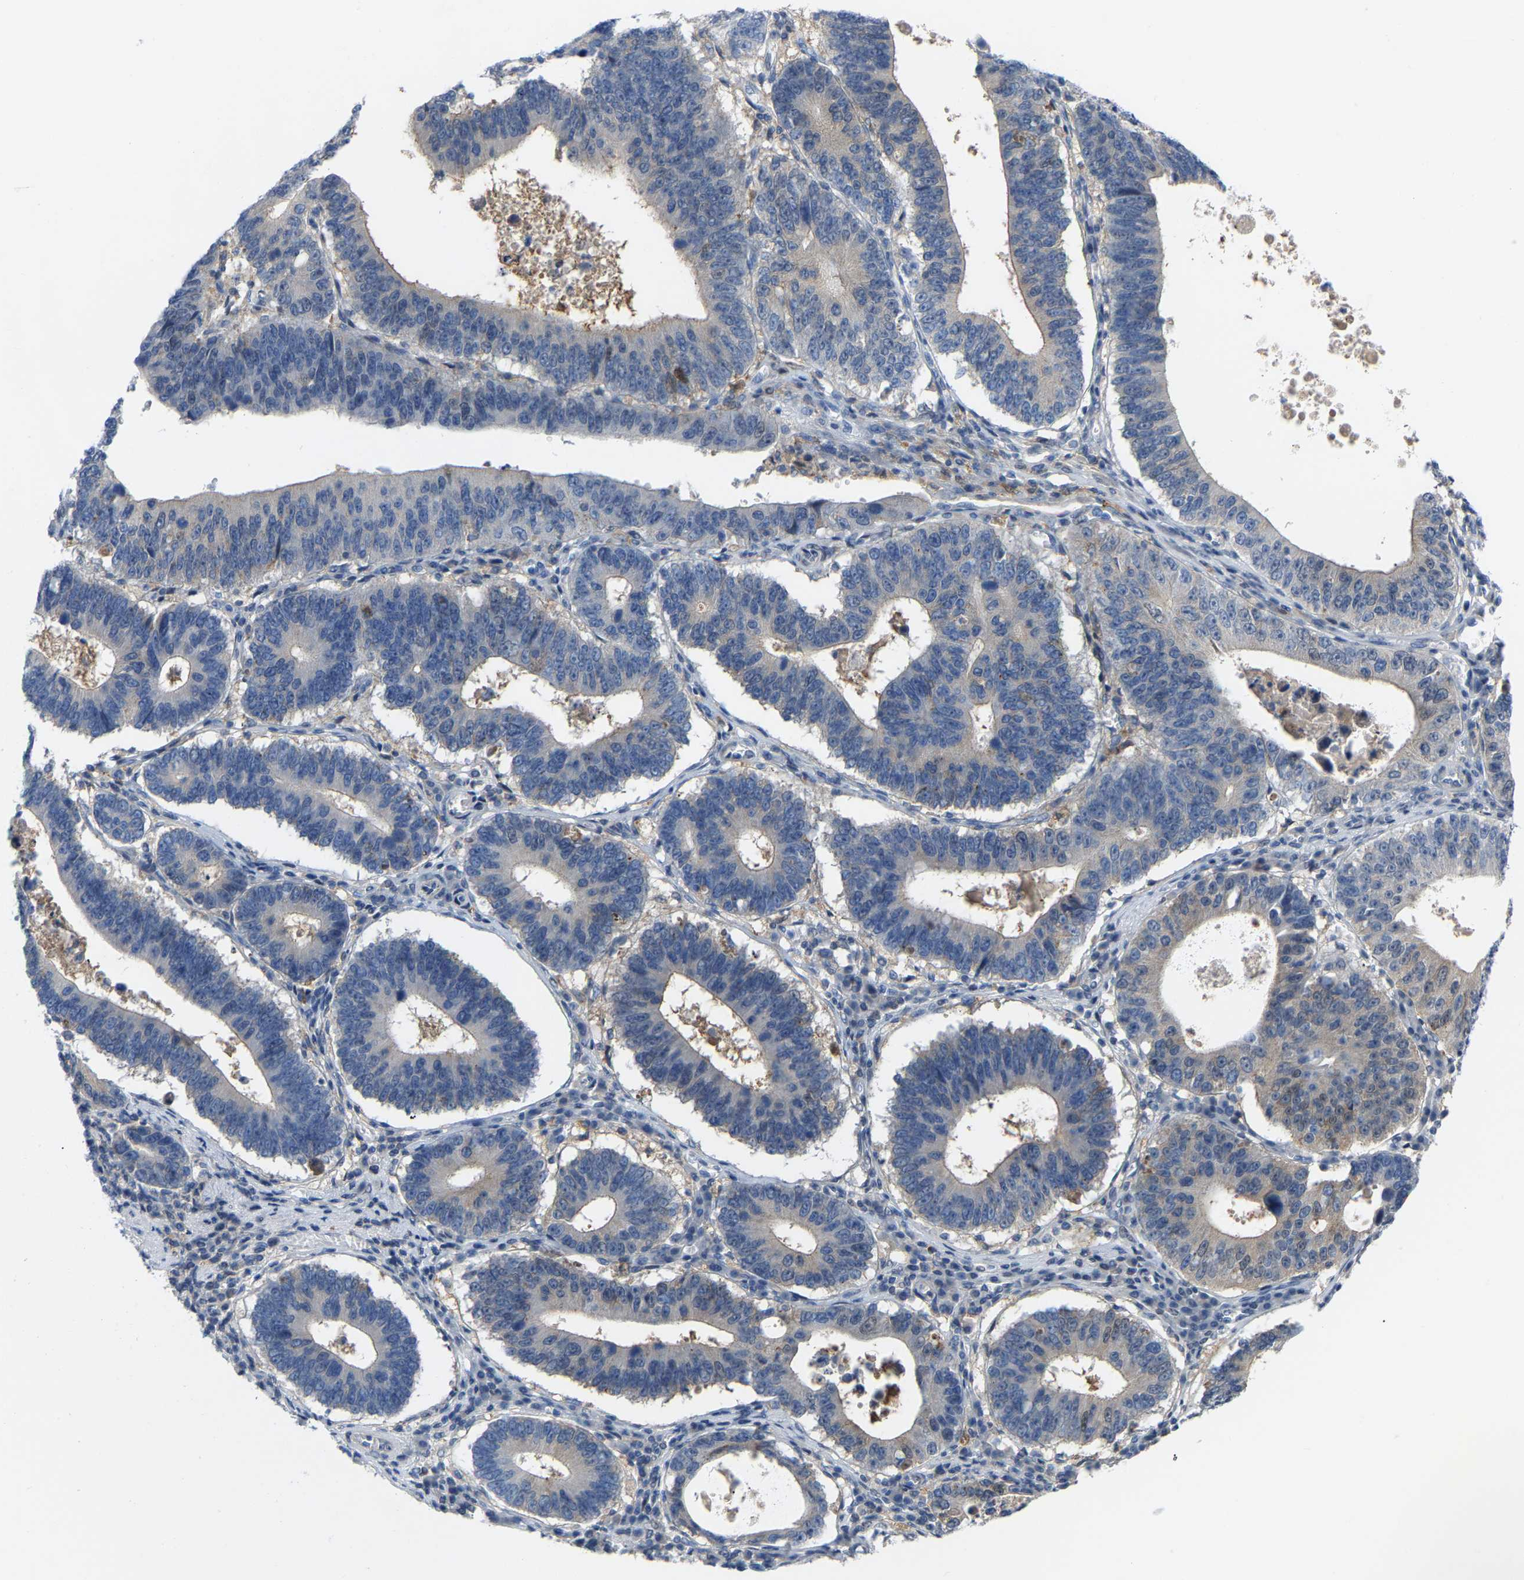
{"staining": {"intensity": "weak", "quantity": "<25%", "location": "cytoplasmic/membranous"}, "tissue": "stomach cancer", "cell_type": "Tumor cells", "image_type": "cancer", "snomed": [{"axis": "morphology", "description": "Adenocarcinoma, NOS"}, {"axis": "topography", "description": "Stomach"}], "caption": "Immunohistochemical staining of human stomach cancer (adenocarcinoma) exhibits no significant staining in tumor cells.", "gene": "ABTB2", "patient": {"sex": "male", "age": 59}}